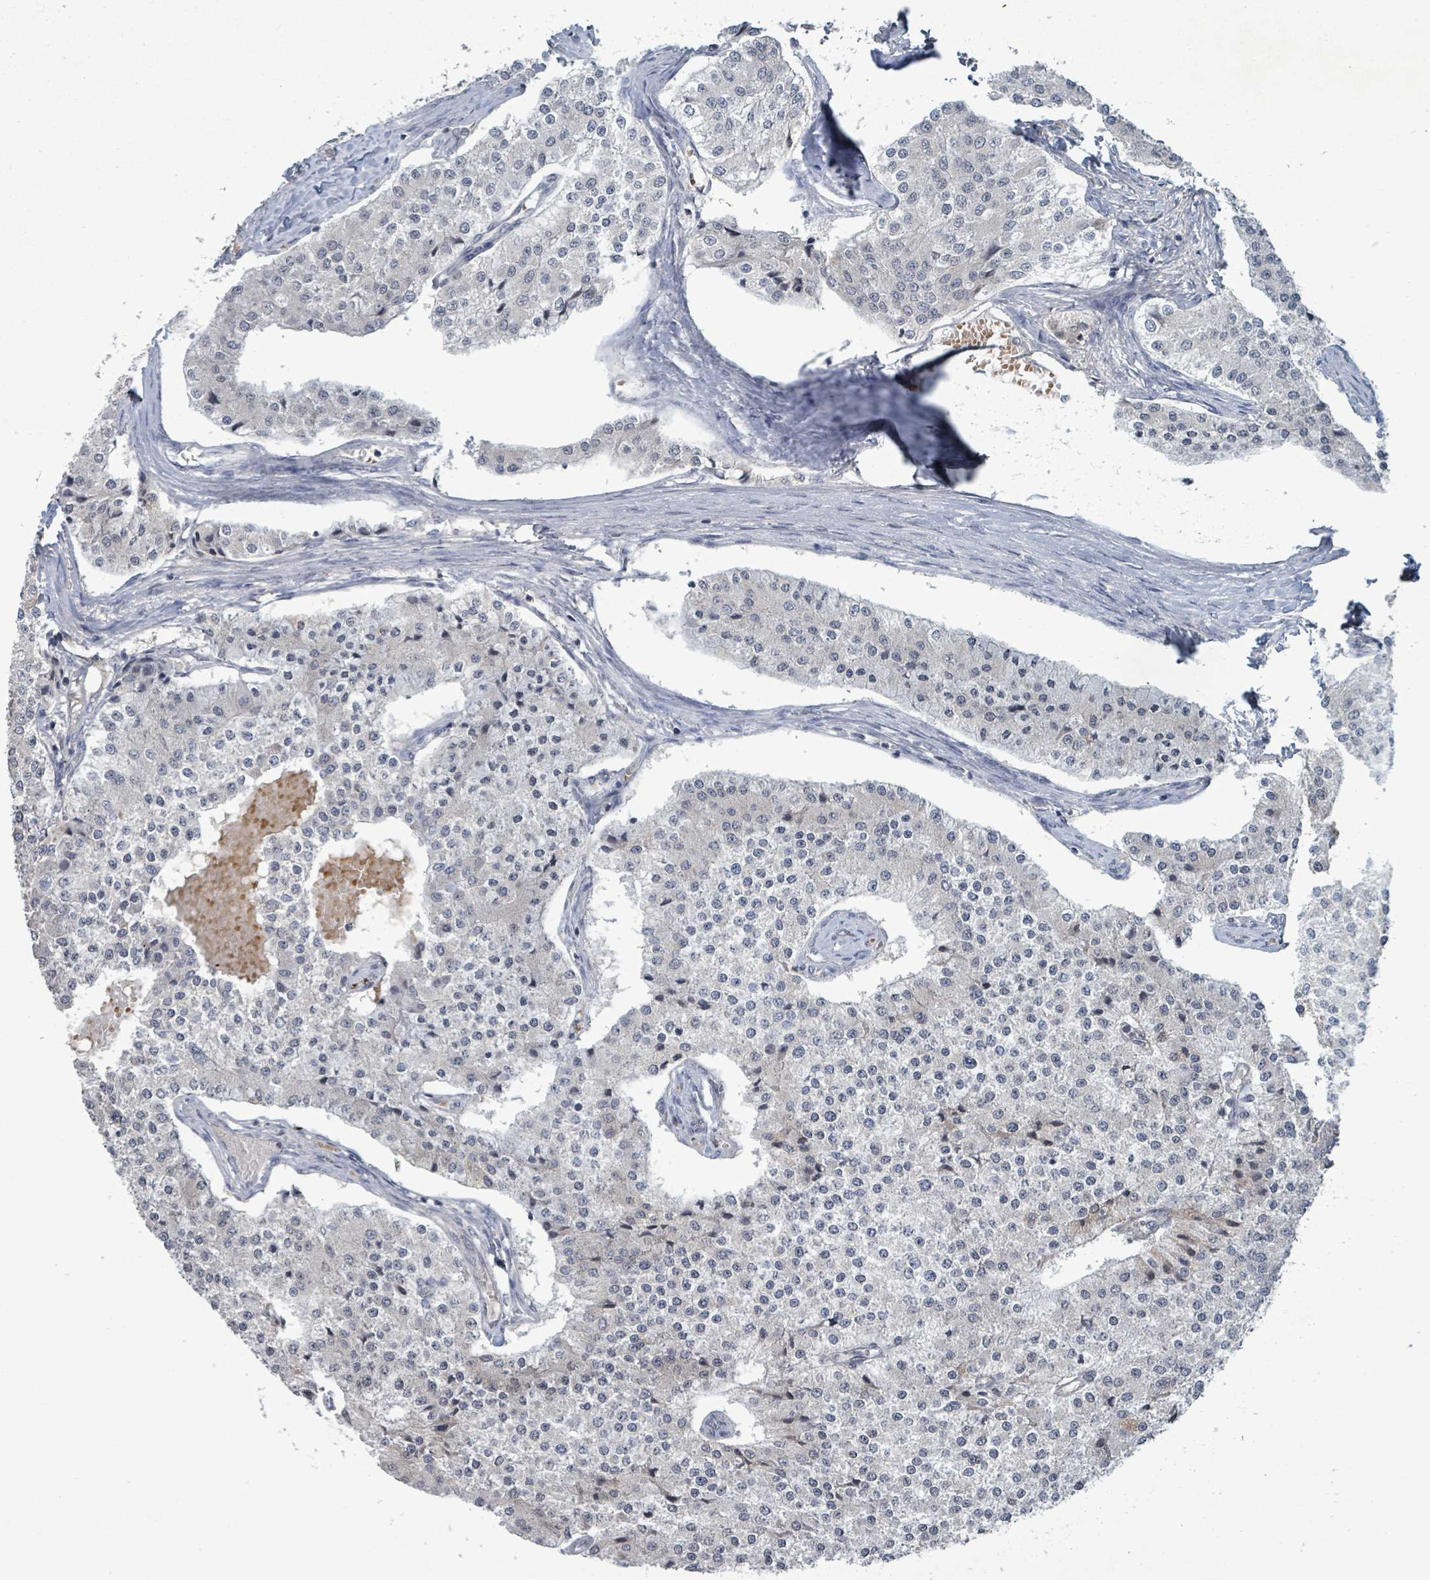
{"staining": {"intensity": "negative", "quantity": "none", "location": "none"}, "tissue": "carcinoid", "cell_type": "Tumor cells", "image_type": "cancer", "snomed": [{"axis": "morphology", "description": "Carcinoid, malignant, NOS"}, {"axis": "topography", "description": "Colon"}], "caption": "Tumor cells are negative for brown protein staining in malignant carcinoid.", "gene": "GRM8", "patient": {"sex": "female", "age": 52}}